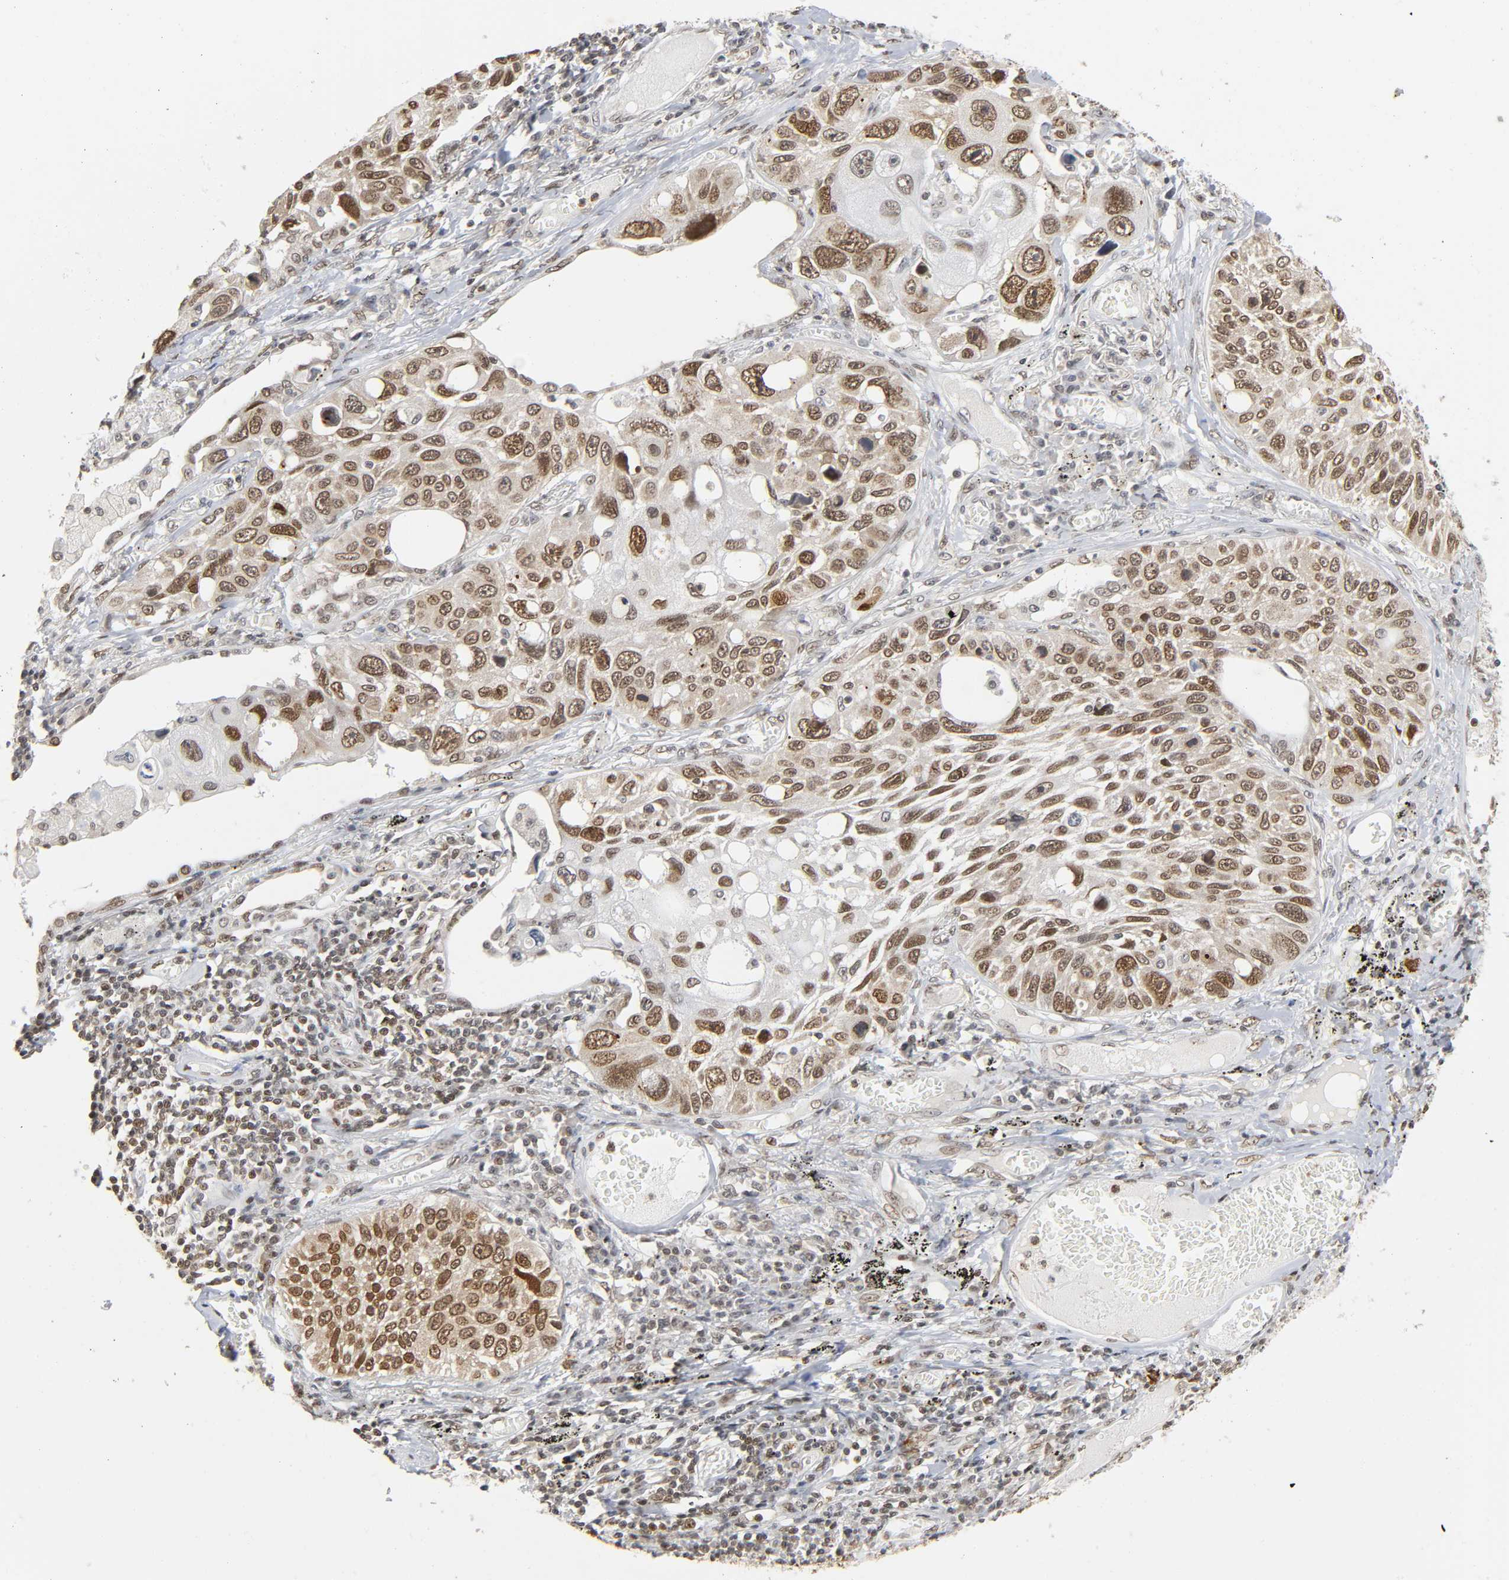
{"staining": {"intensity": "moderate", "quantity": ">75%", "location": "nuclear"}, "tissue": "lung cancer", "cell_type": "Tumor cells", "image_type": "cancer", "snomed": [{"axis": "morphology", "description": "Squamous cell carcinoma, NOS"}, {"axis": "topography", "description": "Lung"}], "caption": "Lung cancer stained with a protein marker shows moderate staining in tumor cells.", "gene": "SUMO1", "patient": {"sex": "male", "age": 71}}